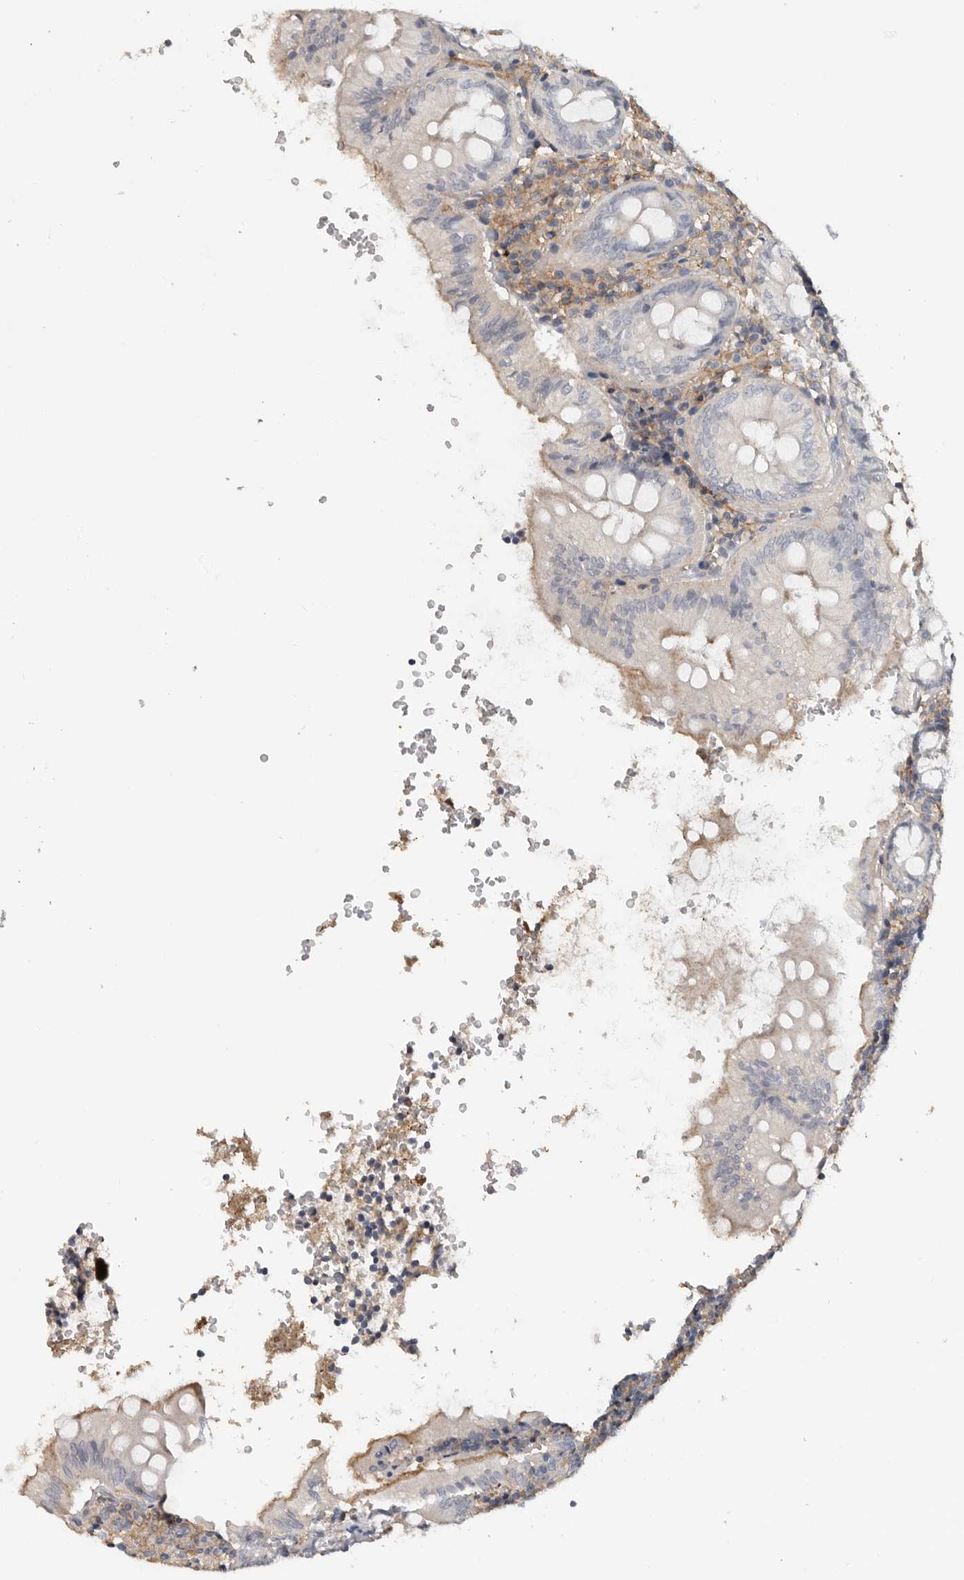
{"staining": {"intensity": "weak", "quantity": "<25%", "location": "cytoplasmic/membranous"}, "tissue": "appendix", "cell_type": "Glandular cells", "image_type": "normal", "snomed": [{"axis": "morphology", "description": "Normal tissue, NOS"}, {"axis": "topography", "description": "Appendix"}], "caption": "High power microscopy image of an immunohistochemistry (IHC) image of unremarkable appendix, revealing no significant expression in glandular cells. Nuclei are stained in blue.", "gene": "WDTC1", "patient": {"sex": "male", "age": 8}}